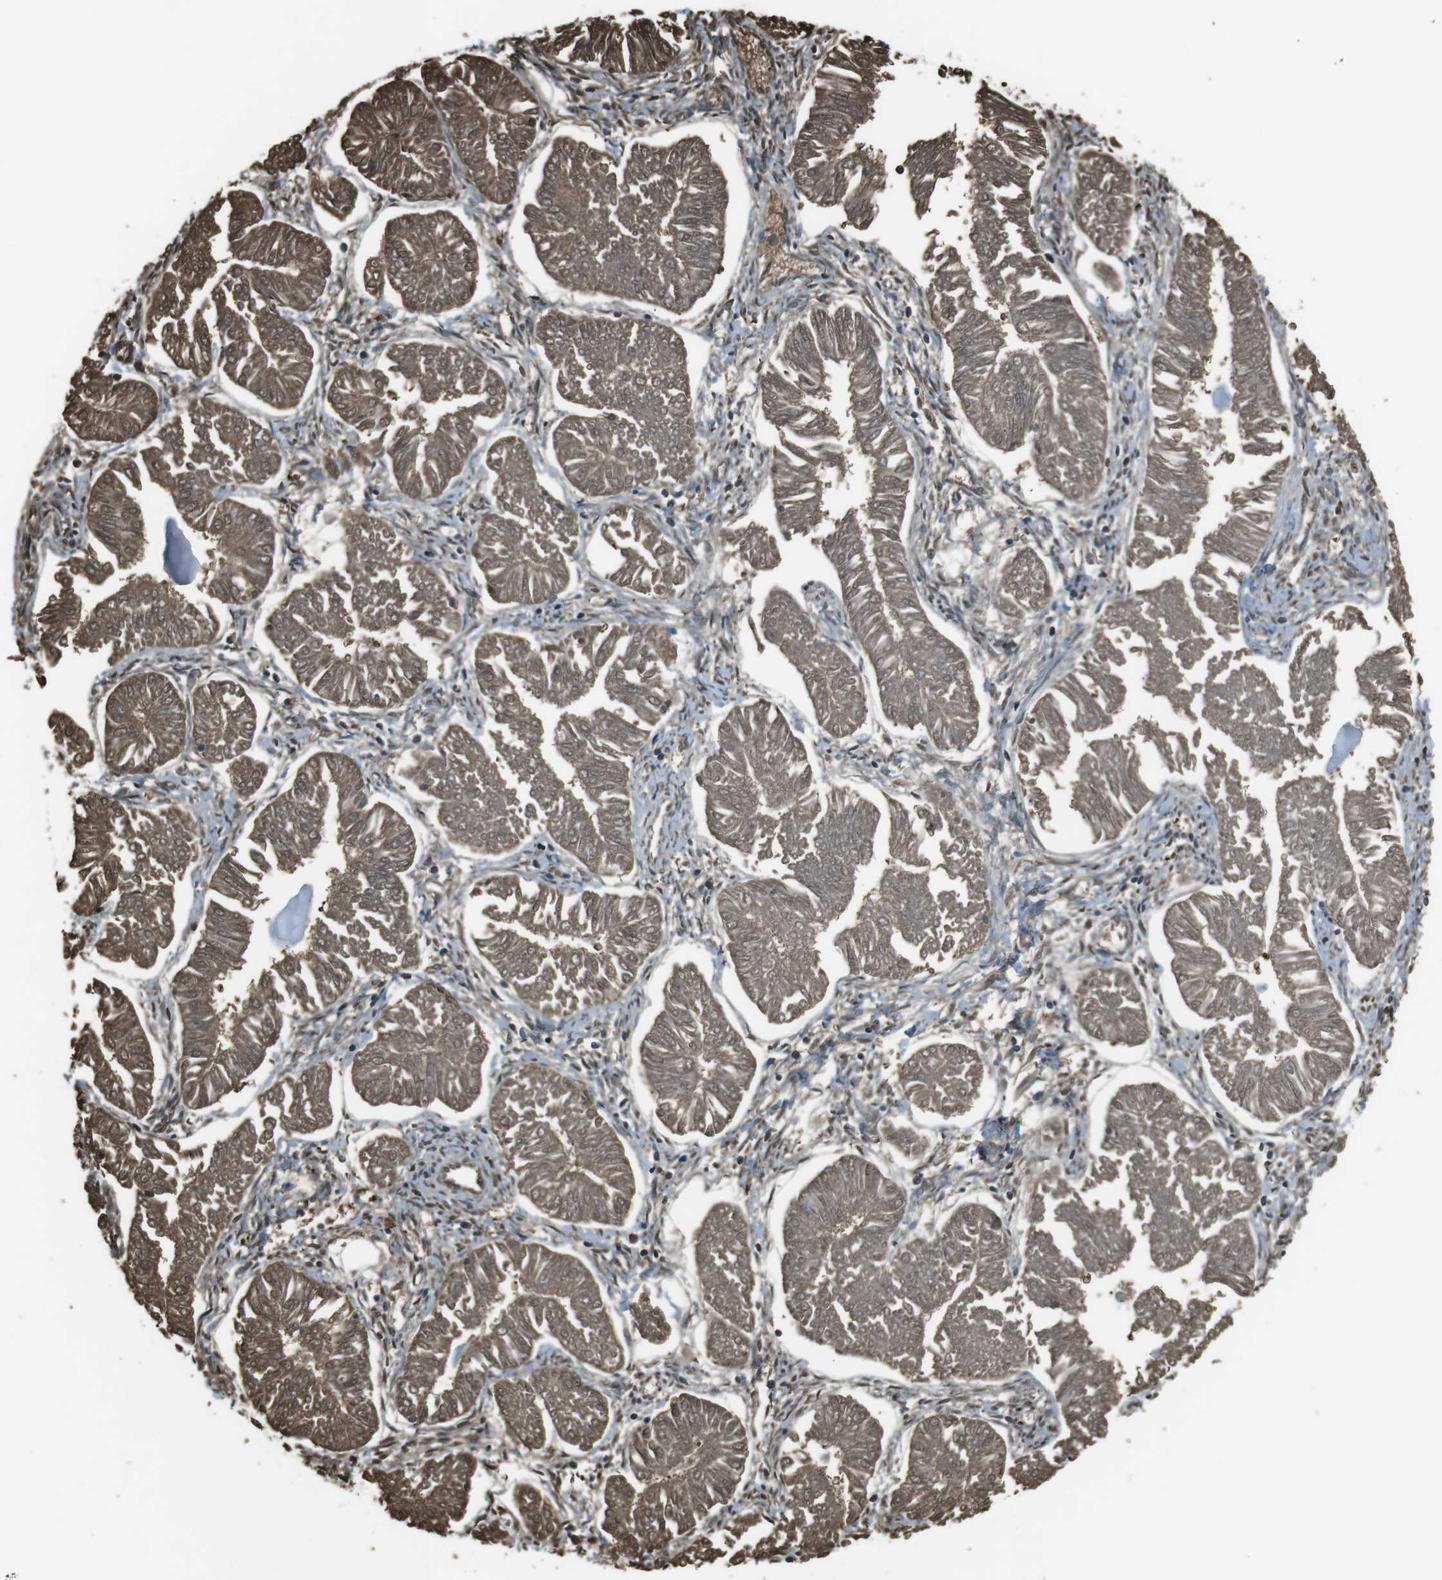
{"staining": {"intensity": "moderate", "quantity": ">75%", "location": "cytoplasmic/membranous,nuclear"}, "tissue": "endometrial cancer", "cell_type": "Tumor cells", "image_type": "cancer", "snomed": [{"axis": "morphology", "description": "Adenocarcinoma, NOS"}, {"axis": "topography", "description": "Endometrium"}], "caption": "Immunohistochemistry (IHC) photomicrograph of neoplastic tissue: human endometrial cancer stained using immunohistochemistry exhibits medium levels of moderate protein expression localized specifically in the cytoplasmic/membranous and nuclear of tumor cells, appearing as a cytoplasmic/membranous and nuclear brown color.", "gene": "TWSG1", "patient": {"sex": "female", "age": 53}}